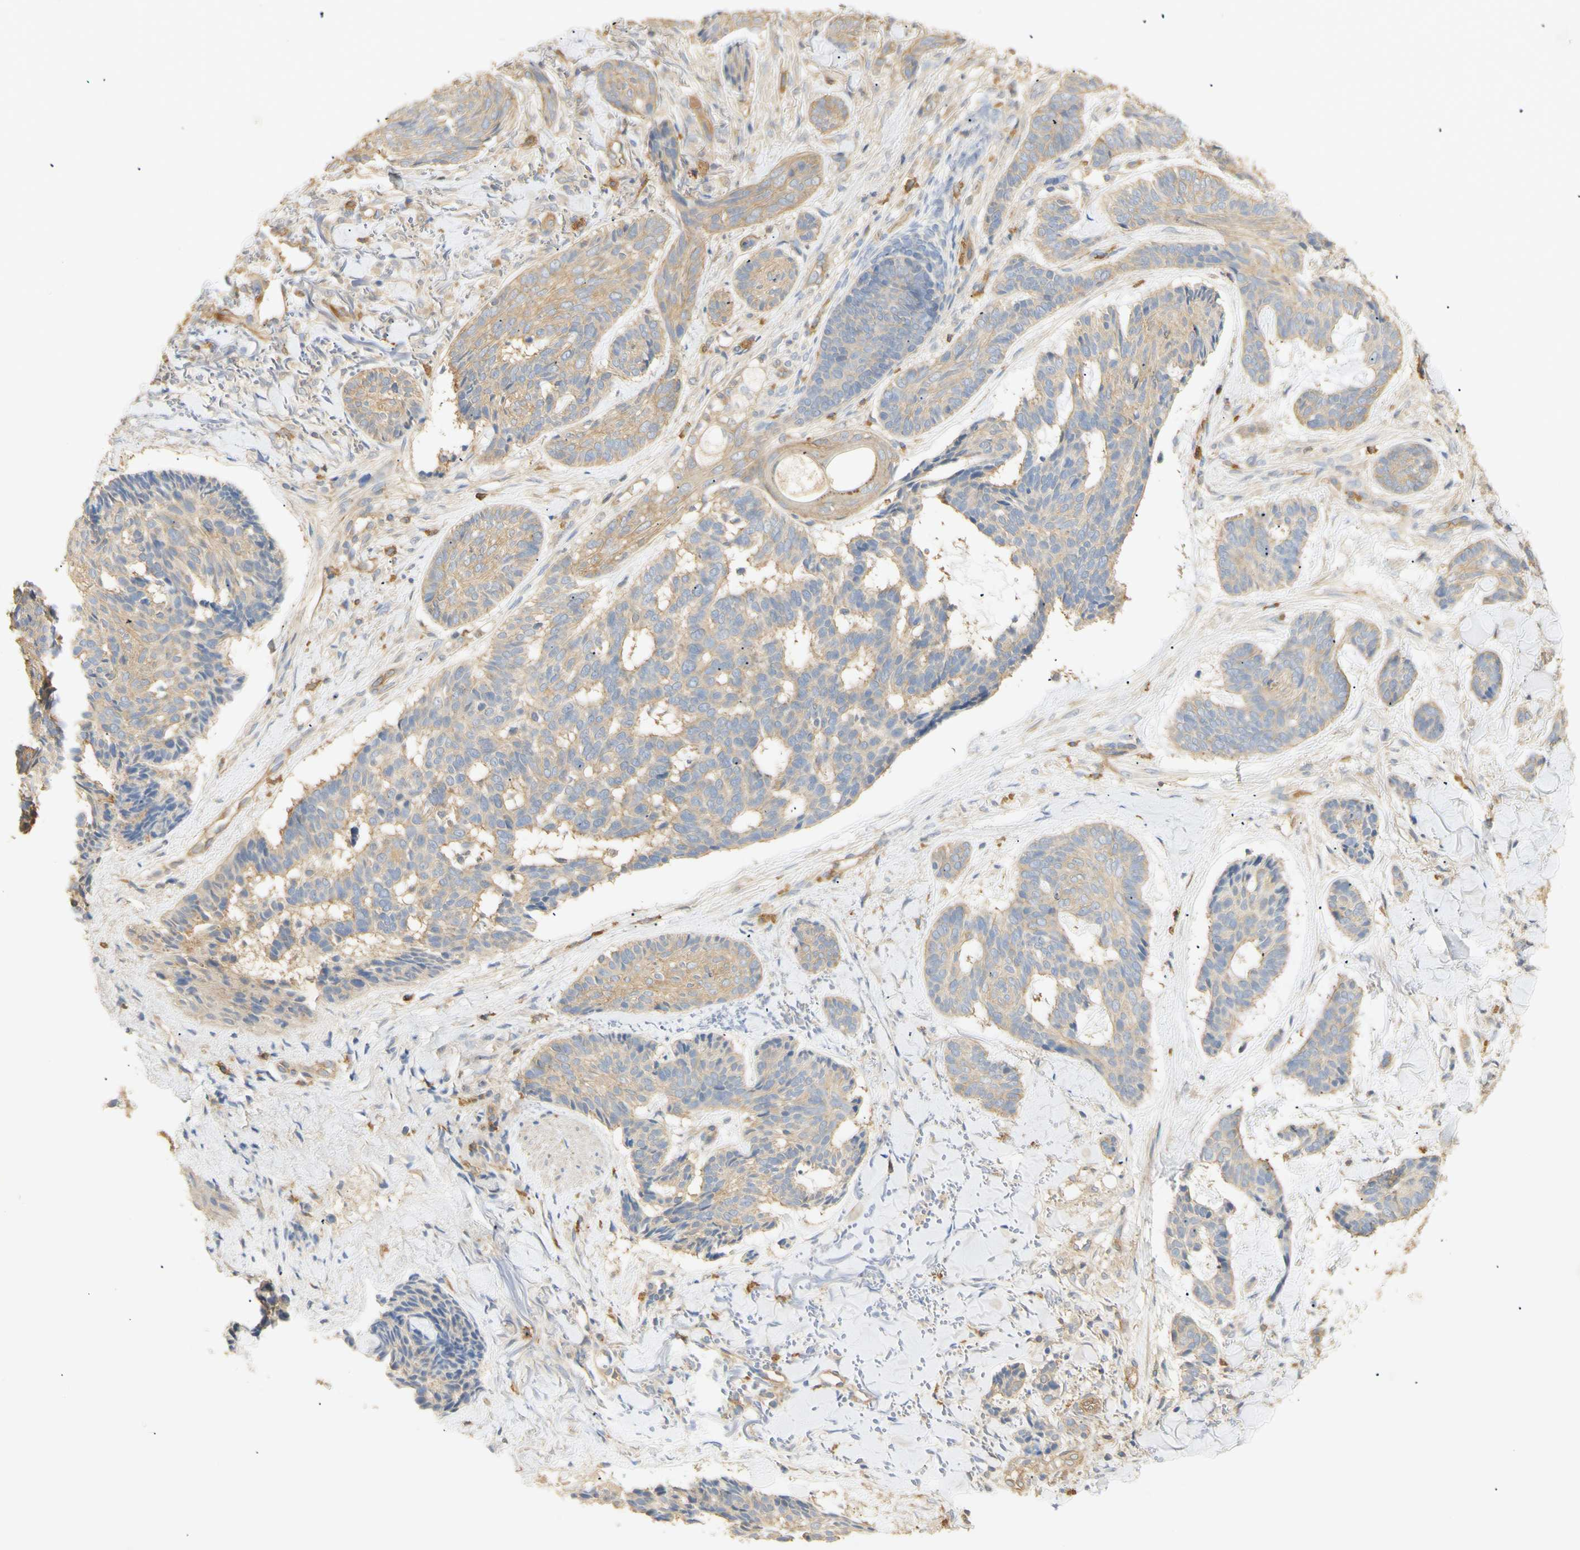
{"staining": {"intensity": "weak", "quantity": "25%-75%", "location": "cytoplasmic/membranous"}, "tissue": "skin cancer", "cell_type": "Tumor cells", "image_type": "cancer", "snomed": [{"axis": "morphology", "description": "Basal cell carcinoma"}, {"axis": "topography", "description": "Skin"}], "caption": "High-power microscopy captured an immunohistochemistry (IHC) photomicrograph of skin cancer, revealing weak cytoplasmic/membranous expression in approximately 25%-75% of tumor cells.", "gene": "KCNE4", "patient": {"sex": "male", "age": 43}}